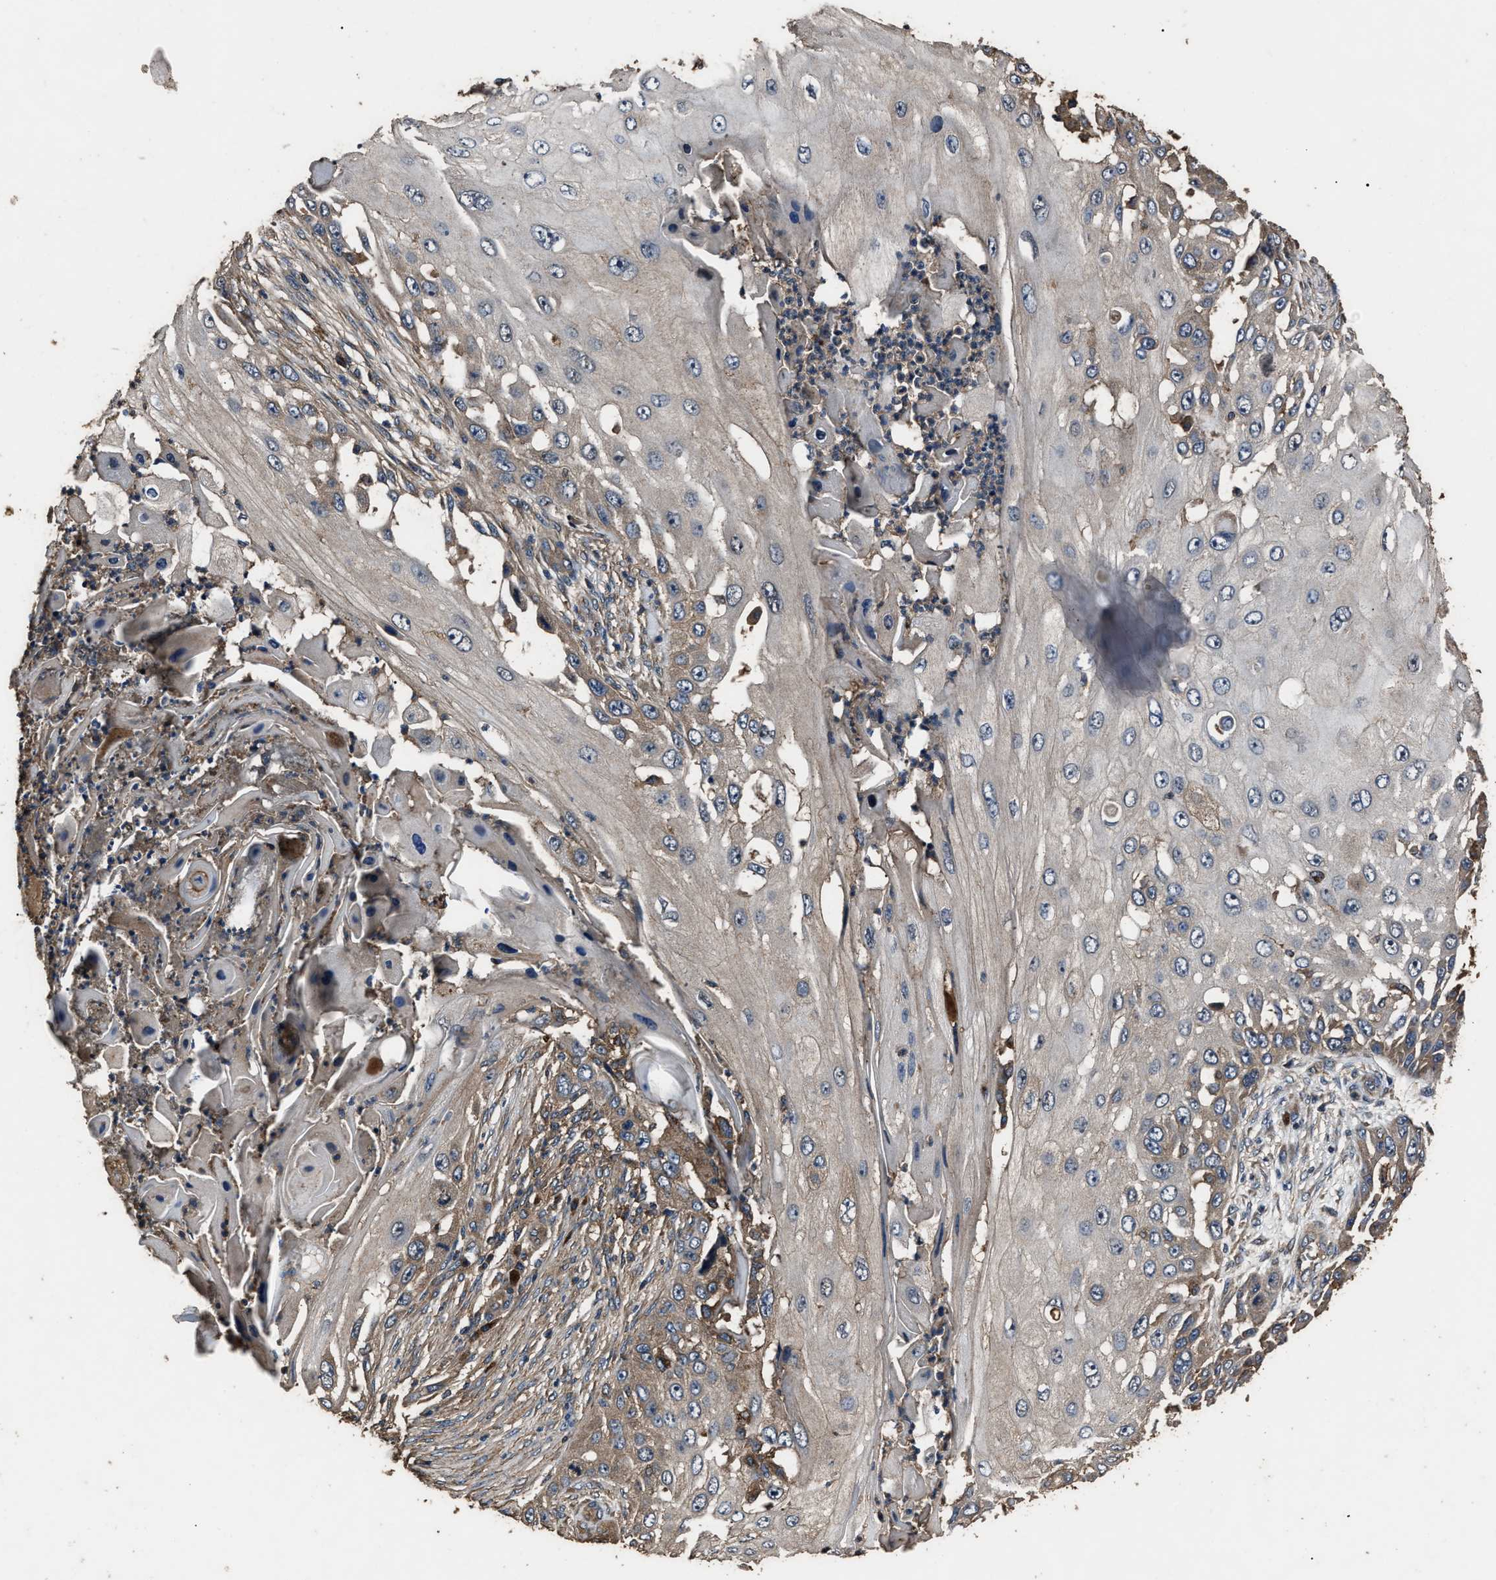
{"staining": {"intensity": "weak", "quantity": "<25%", "location": "cytoplasmic/membranous"}, "tissue": "skin cancer", "cell_type": "Tumor cells", "image_type": "cancer", "snomed": [{"axis": "morphology", "description": "Squamous cell carcinoma, NOS"}, {"axis": "topography", "description": "Skin"}], "caption": "Immunohistochemistry (IHC) of skin cancer (squamous cell carcinoma) shows no positivity in tumor cells. (DAB immunohistochemistry (IHC) with hematoxylin counter stain).", "gene": "RNF216", "patient": {"sex": "female", "age": 44}}